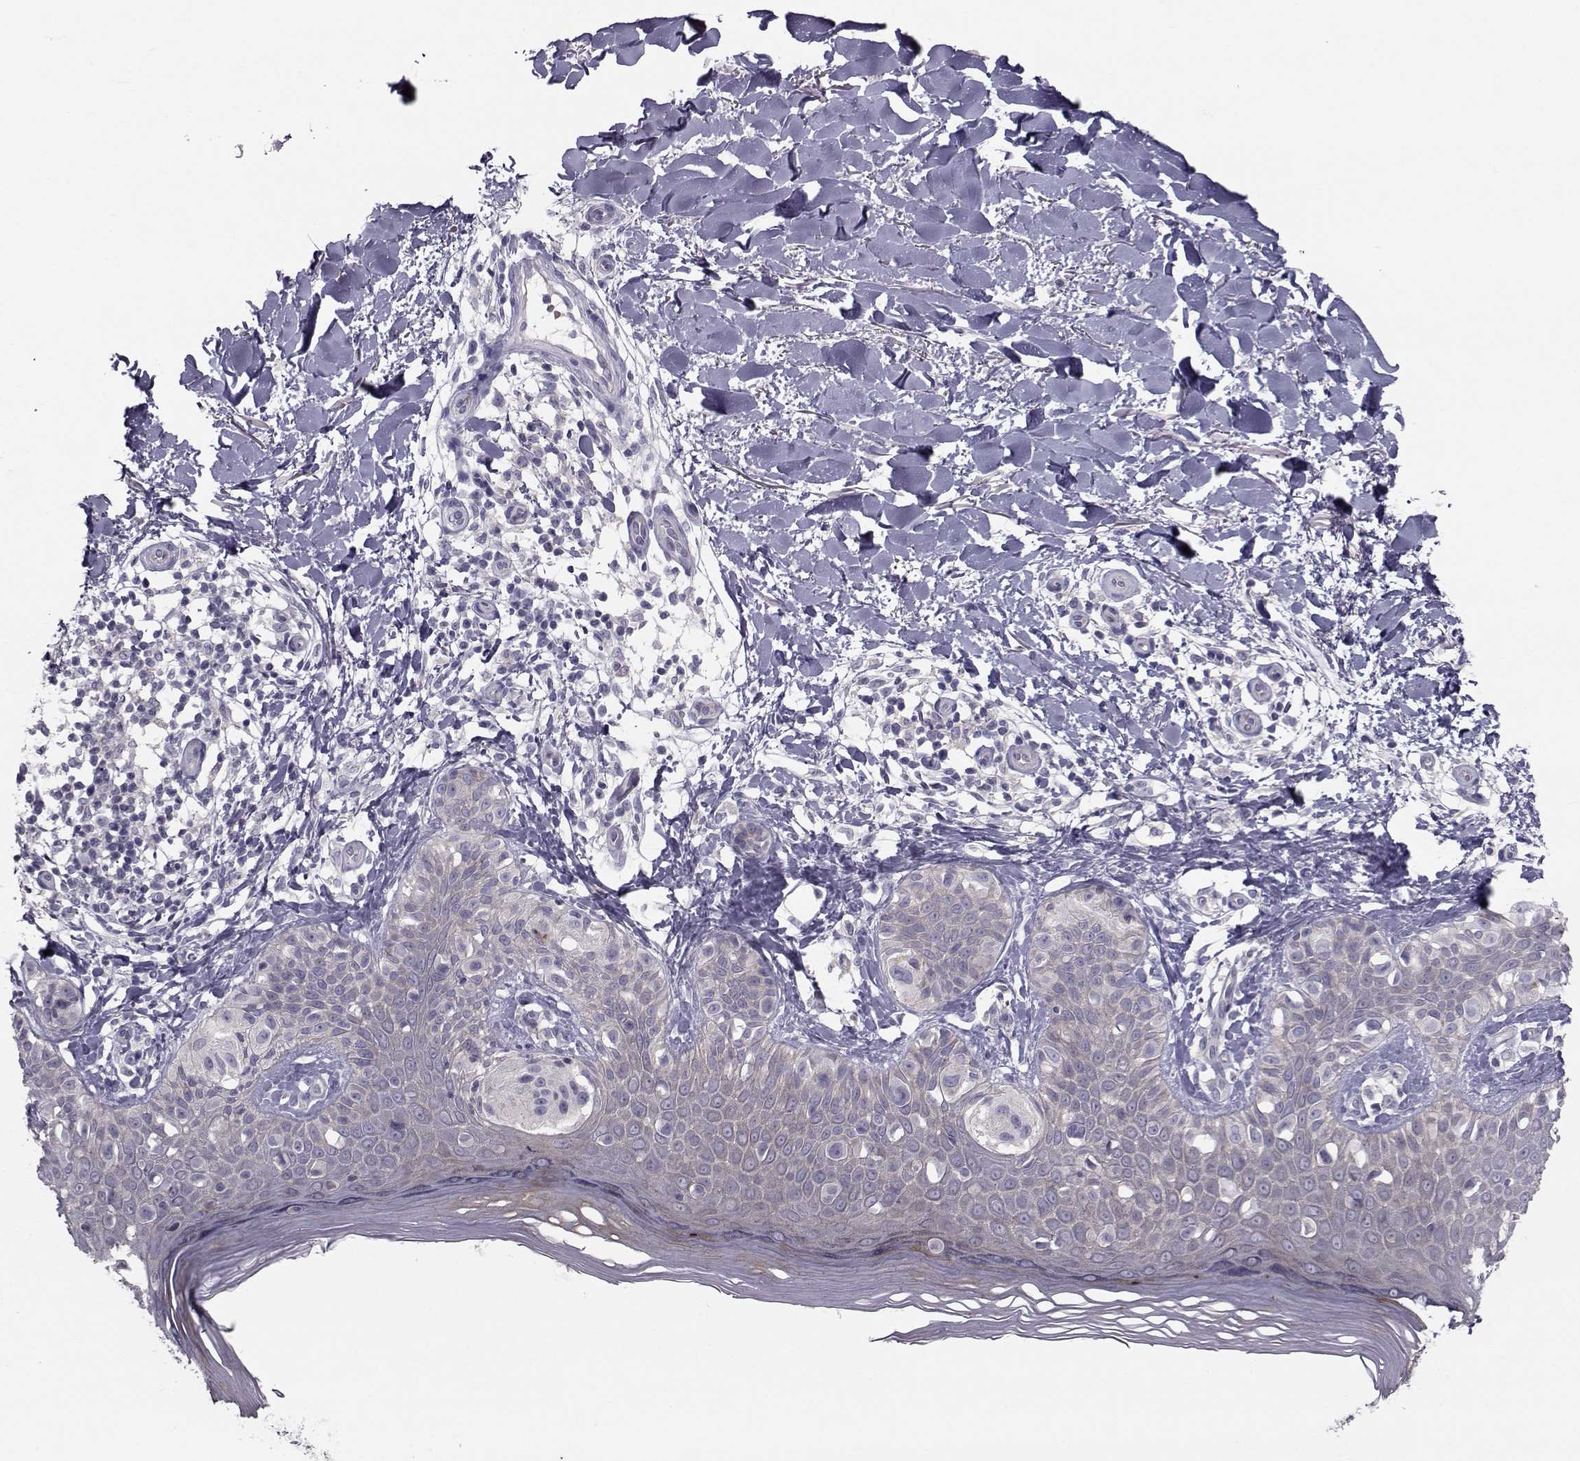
{"staining": {"intensity": "negative", "quantity": "none", "location": "none"}, "tissue": "melanoma", "cell_type": "Tumor cells", "image_type": "cancer", "snomed": [{"axis": "morphology", "description": "Malignant melanoma, NOS"}, {"axis": "topography", "description": "Skin"}], "caption": "Immunohistochemical staining of malignant melanoma demonstrates no significant staining in tumor cells. The staining was performed using DAB (3,3'-diaminobenzidine) to visualize the protein expression in brown, while the nuclei were stained in blue with hematoxylin (Magnification: 20x).", "gene": "GARIN3", "patient": {"sex": "female", "age": 73}}